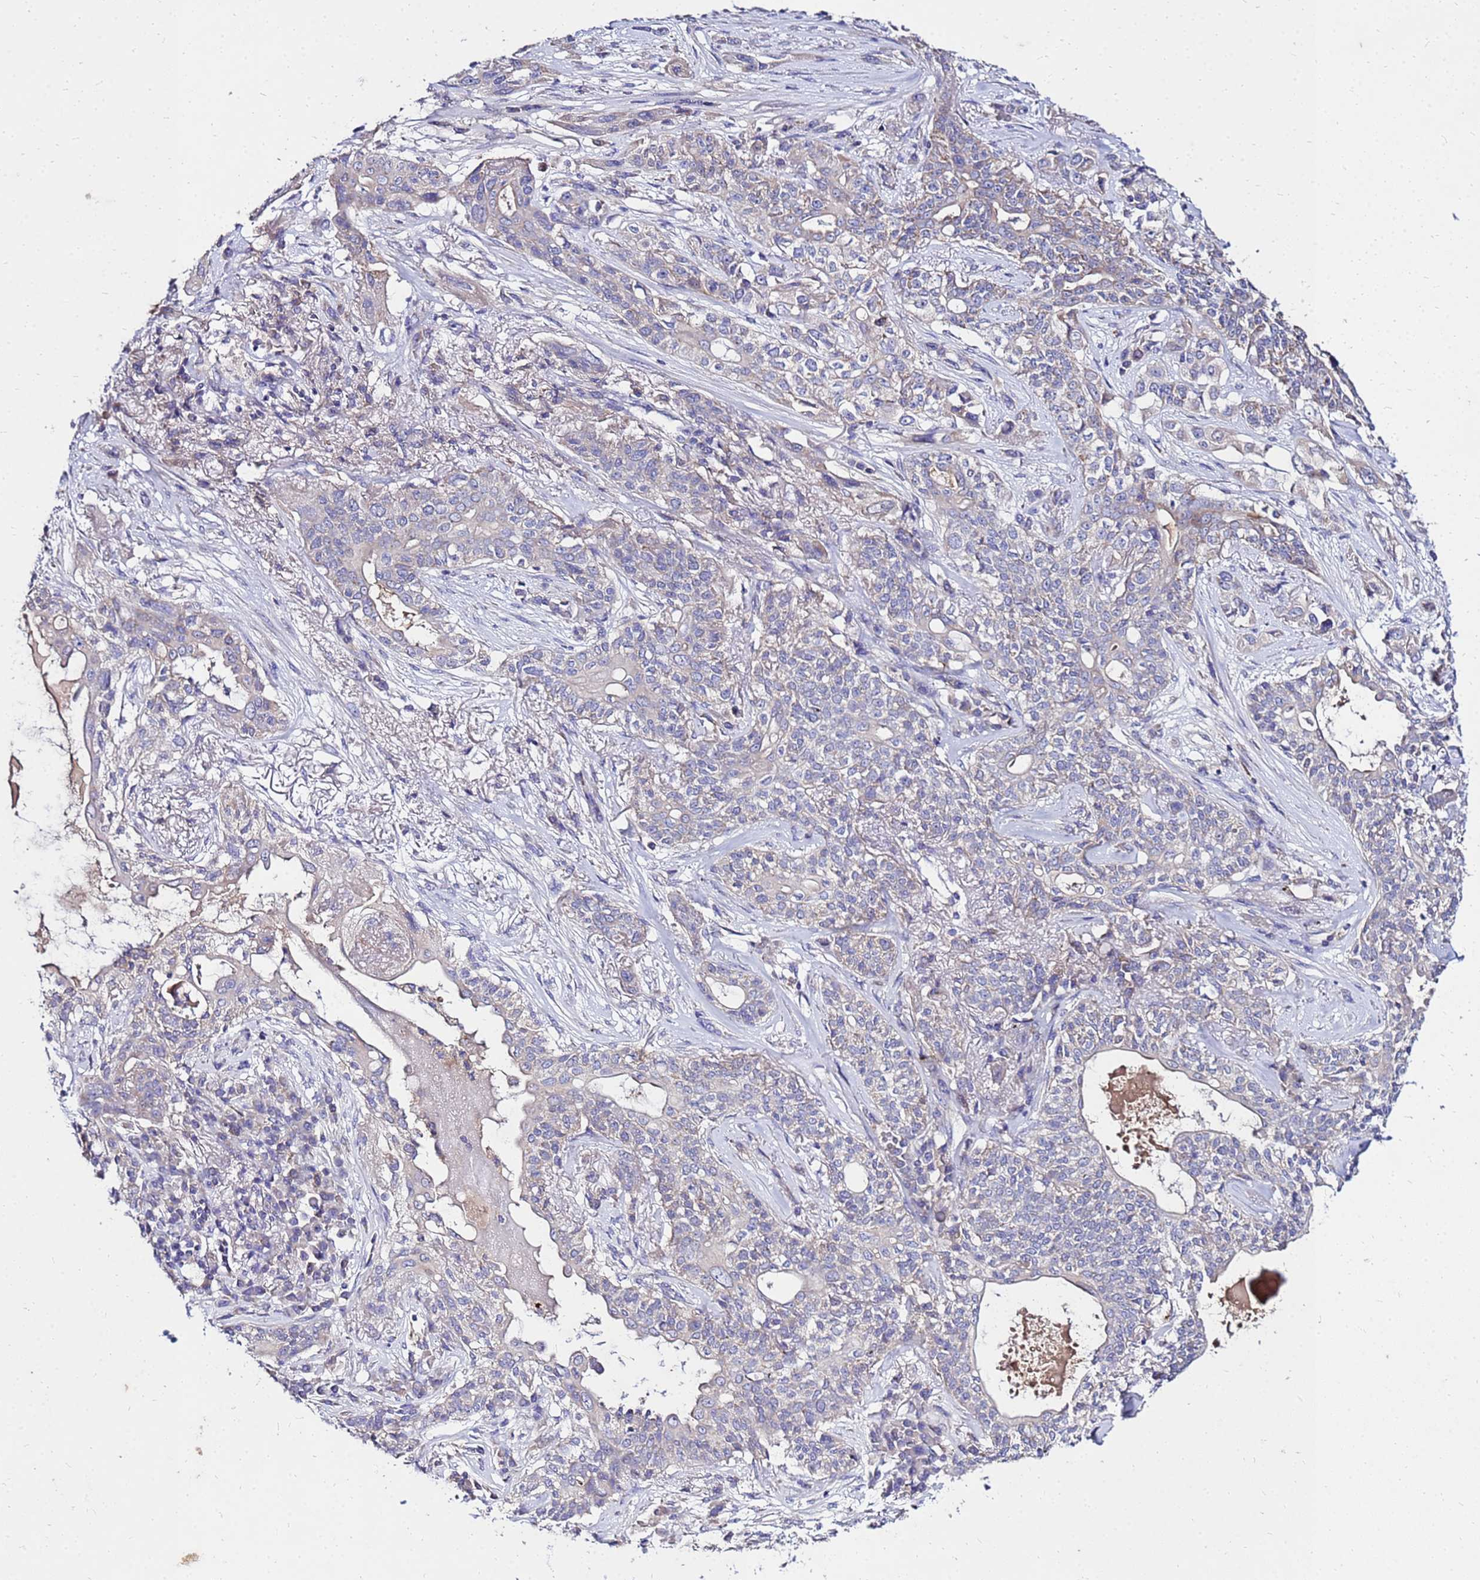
{"staining": {"intensity": "negative", "quantity": "none", "location": "none"}, "tissue": "lung cancer", "cell_type": "Tumor cells", "image_type": "cancer", "snomed": [{"axis": "morphology", "description": "Squamous cell carcinoma, NOS"}, {"axis": "topography", "description": "Lung"}], "caption": "Micrograph shows no significant protein expression in tumor cells of lung cancer (squamous cell carcinoma). (DAB (3,3'-diaminobenzidine) immunohistochemistry (IHC) with hematoxylin counter stain).", "gene": "COX14", "patient": {"sex": "female", "age": 70}}